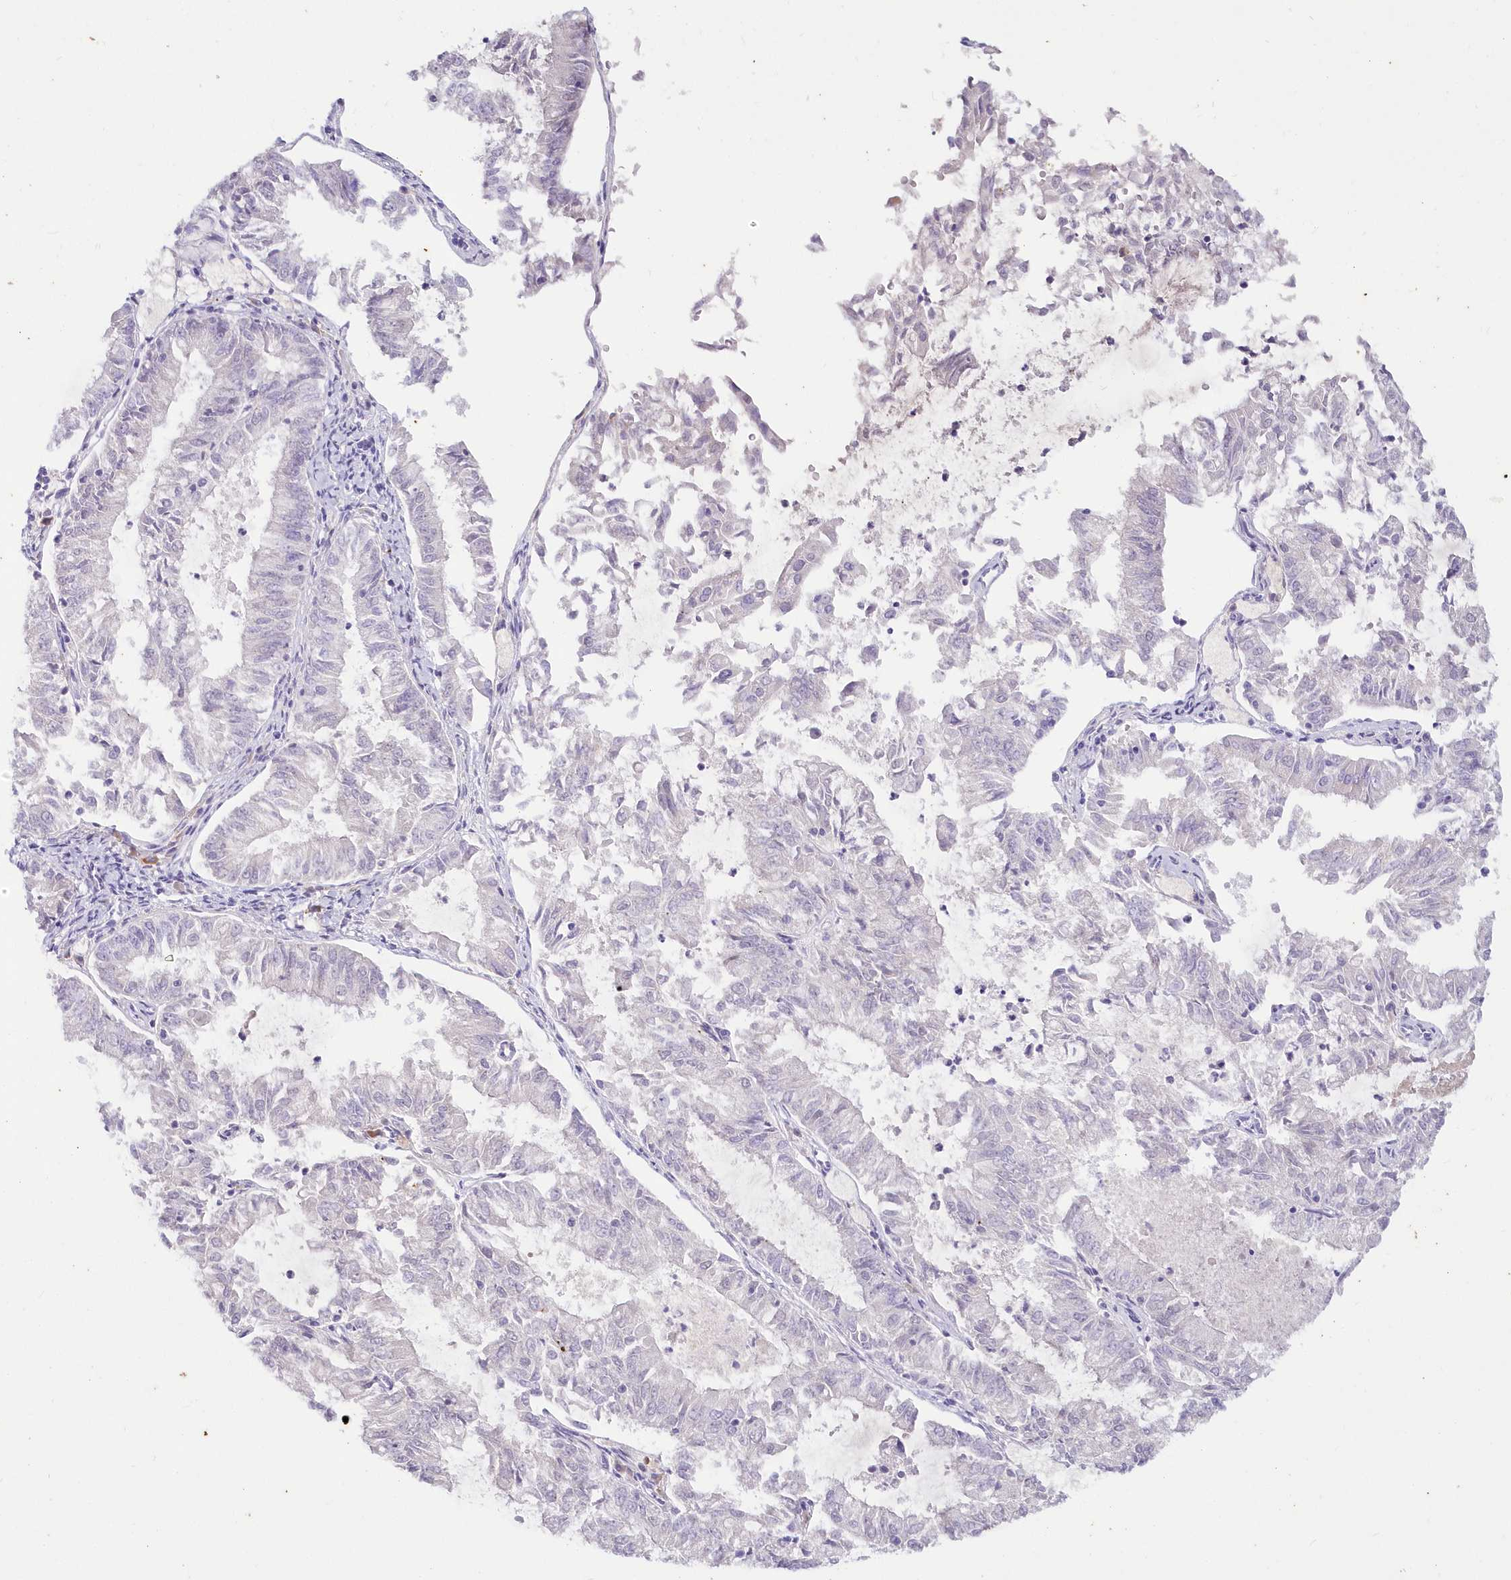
{"staining": {"intensity": "negative", "quantity": "none", "location": "none"}, "tissue": "endometrial cancer", "cell_type": "Tumor cells", "image_type": "cancer", "snomed": [{"axis": "morphology", "description": "Adenocarcinoma, NOS"}, {"axis": "topography", "description": "Endometrium"}], "caption": "A histopathology image of endometrial adenocarcinoma stained for a protein reveals no brown staining in tumor cells.", "gene": "SNED1", "patient": {"sex": "female", "age": 57}}